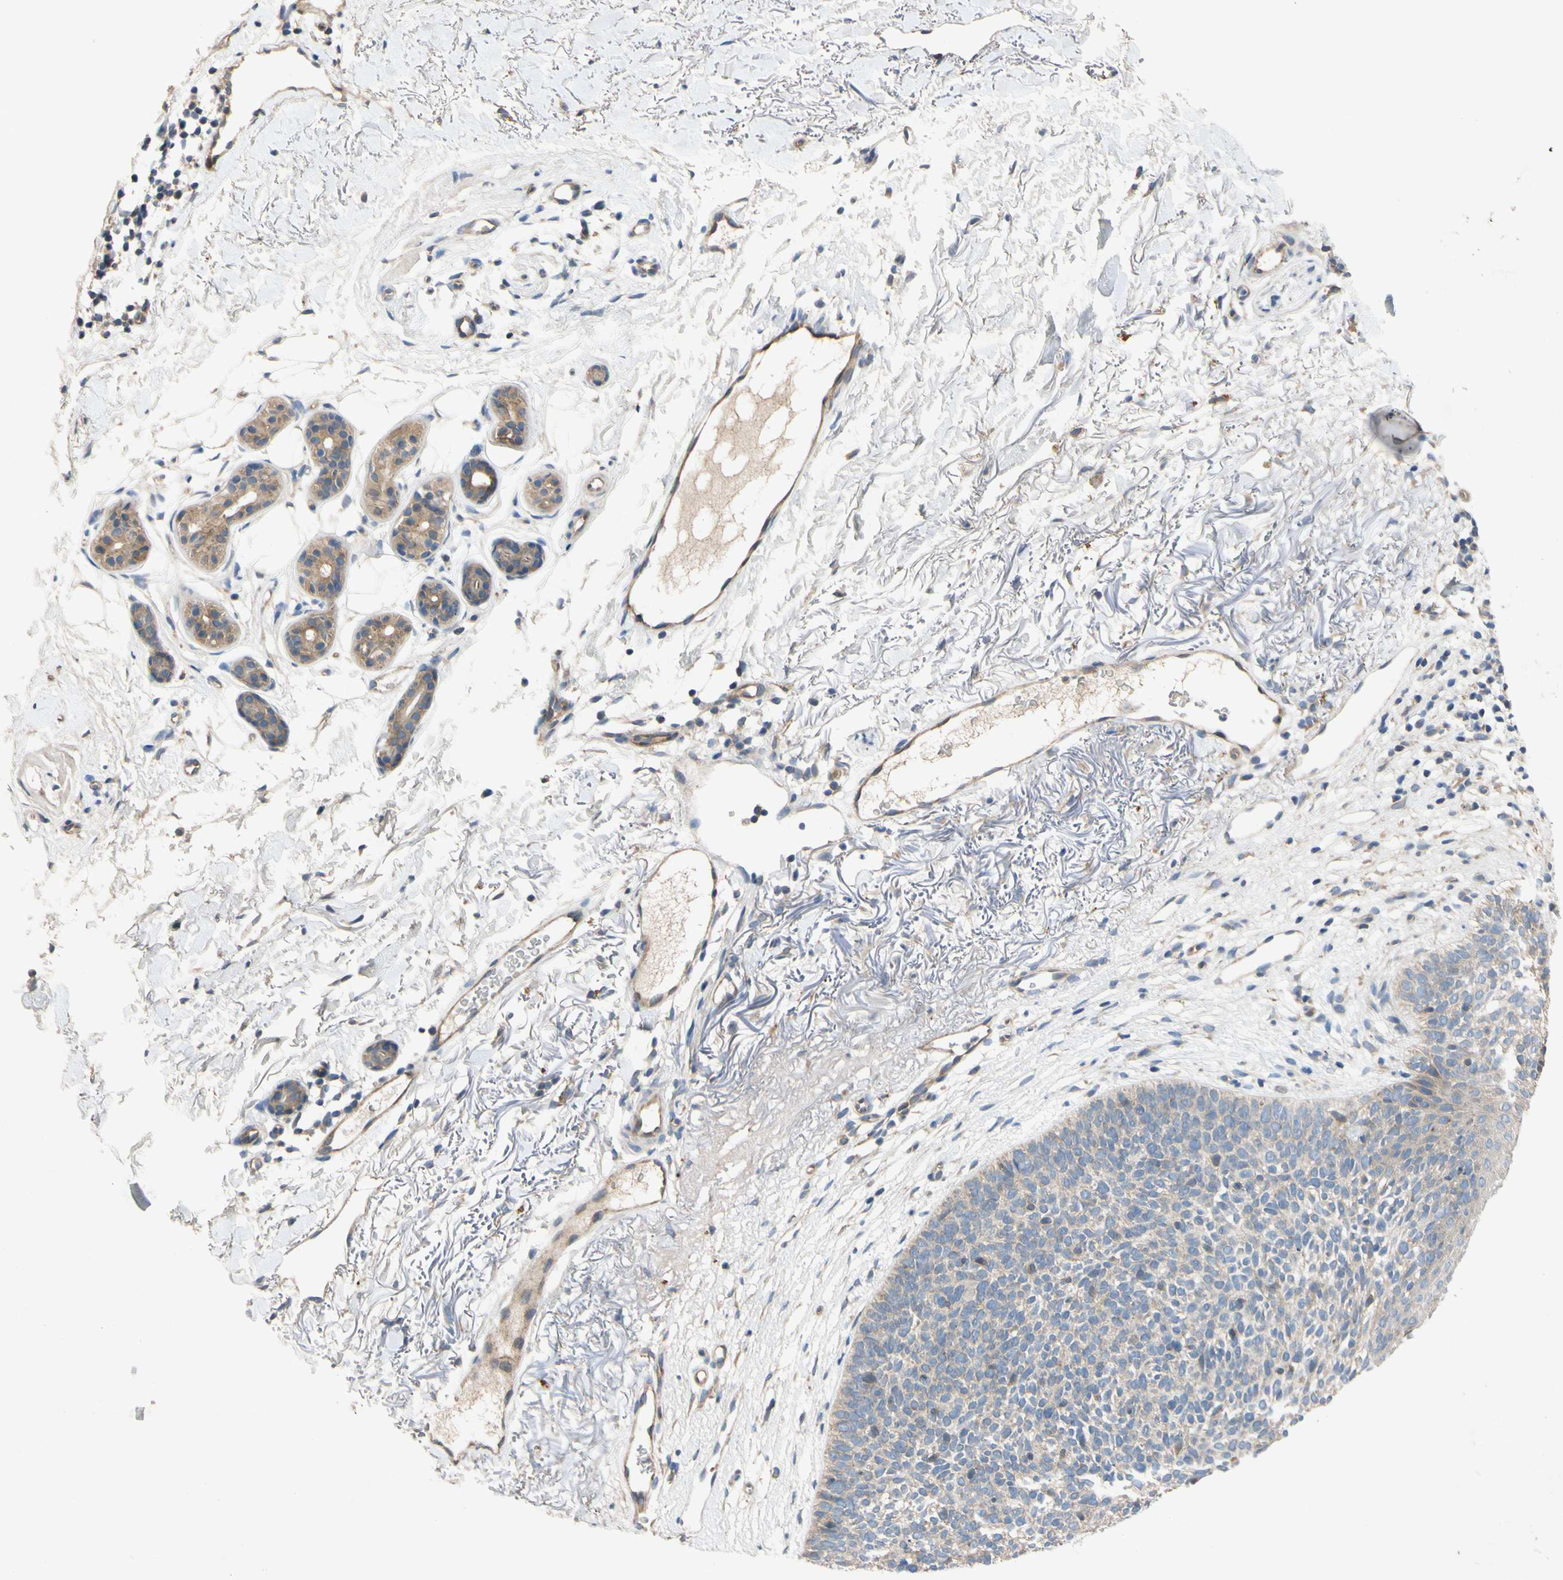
{"staining": {"intensity": "weak", "quantity": ">75%", "location": "cytoplasmic/membranous"}, "tissue": "skin cancer", "cell_type": "Tumor cells", "image_type": "cancer", "snomed": [{"axis": "morphology", "description": "Basal cell carcinoma"}, {"axis": "topography", "description": "Skin"}], "caption": "Skin basal cell carcinoma stained for a protein reveals weak cytoplasmic/membranous positivity in tumor cells.", "gene": "MBTPS2", "patient": {"sex": "female", "age": 70}}